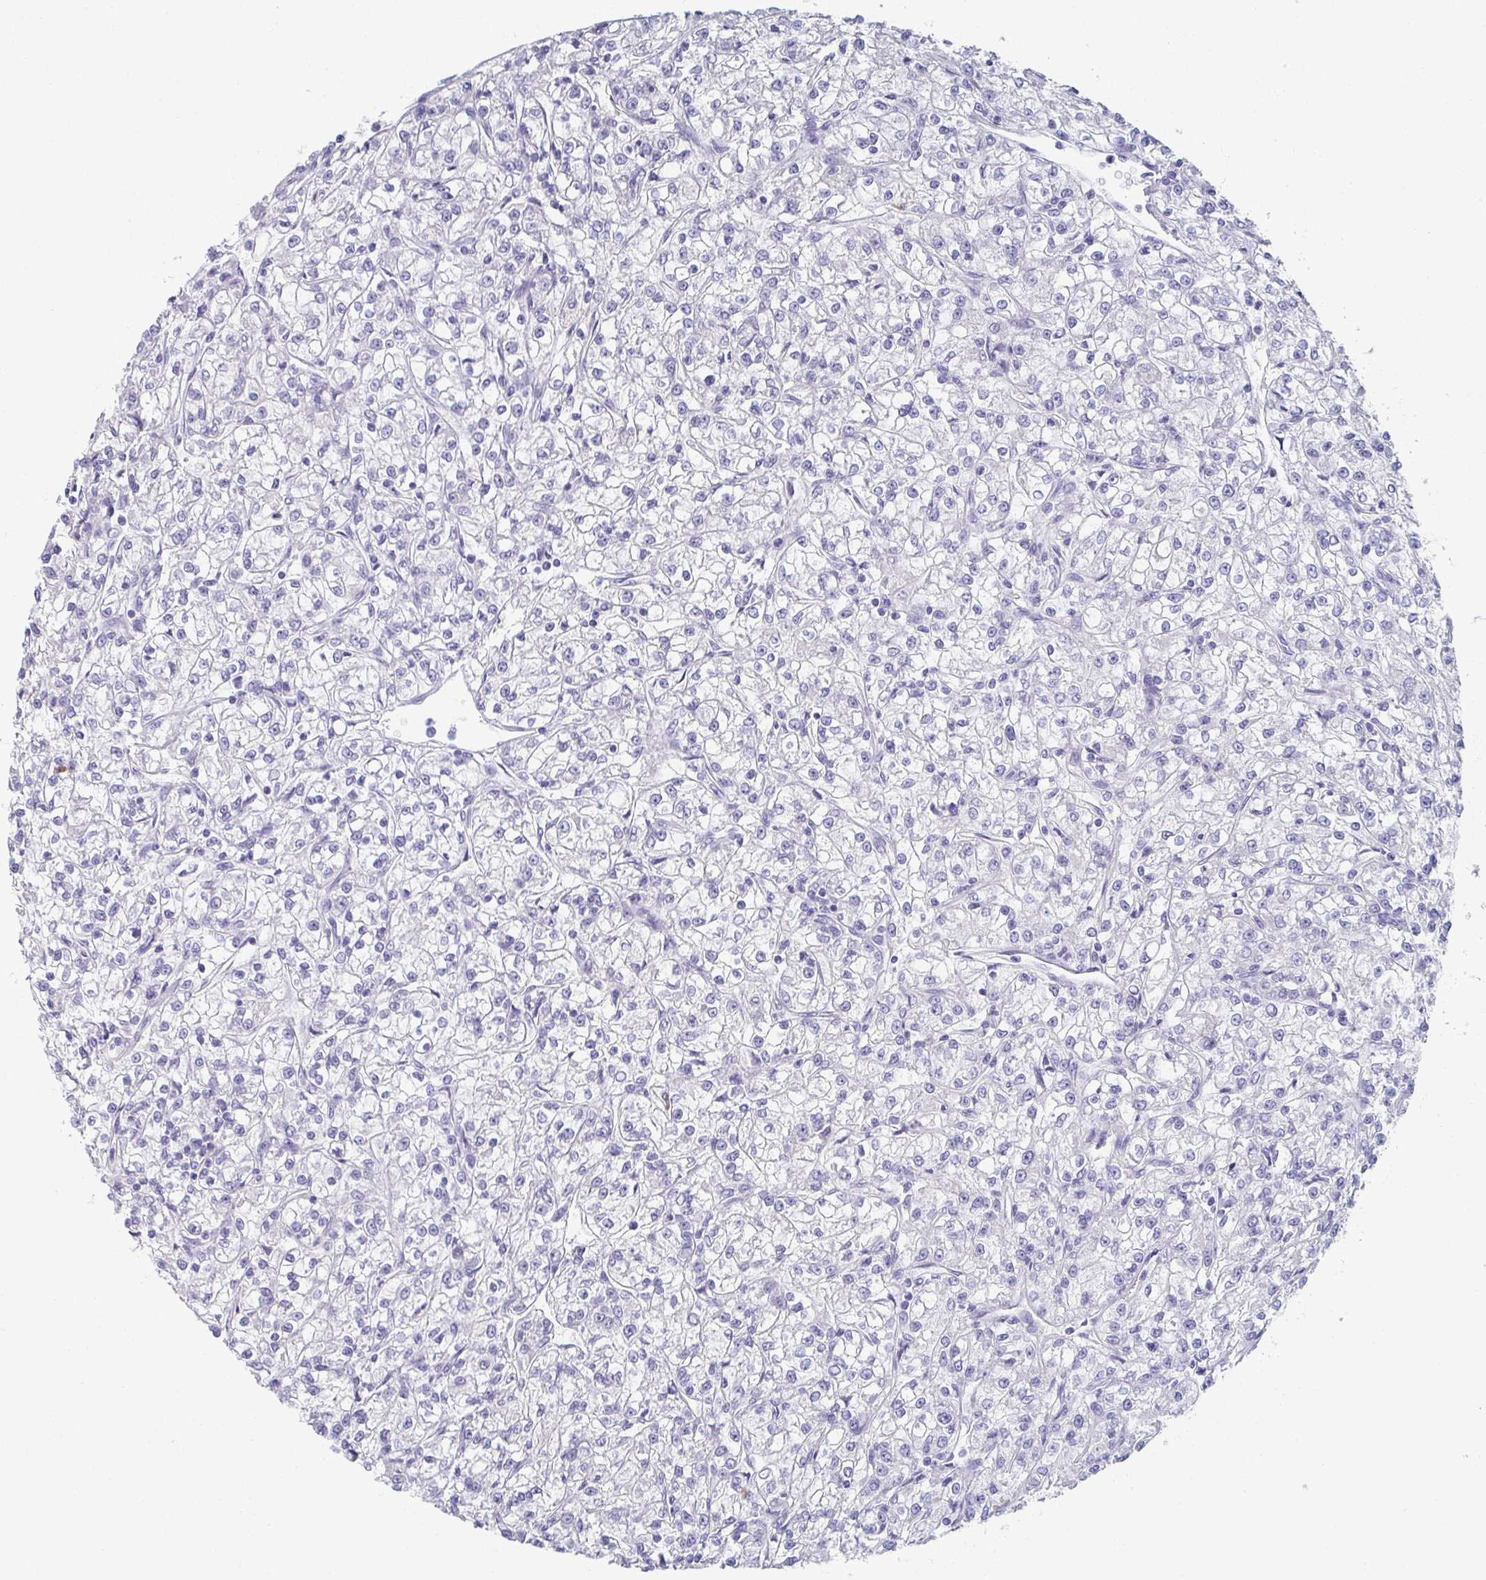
{"staining": {"intensity": "negative", "quantity": "none", "location": "none"}, "tissue": "renal cancer", "cell_type": "Tumor cells", "image_type": "cancer", "snomed": [{"axis": "morphology", "description": "Adenocarcinoma, NOS"}, {"axis": "topography", "description": "Kidney"}], "caption": "This histopathology image is of renal cancer stained with immunohistochemistry (IHC) to label a protein in brown with the nuclei are counter-stained blue. There is no positivity in tumor cells.", "gene": "NOXRED1", "patient": {"sex": "female", "age": 59}}